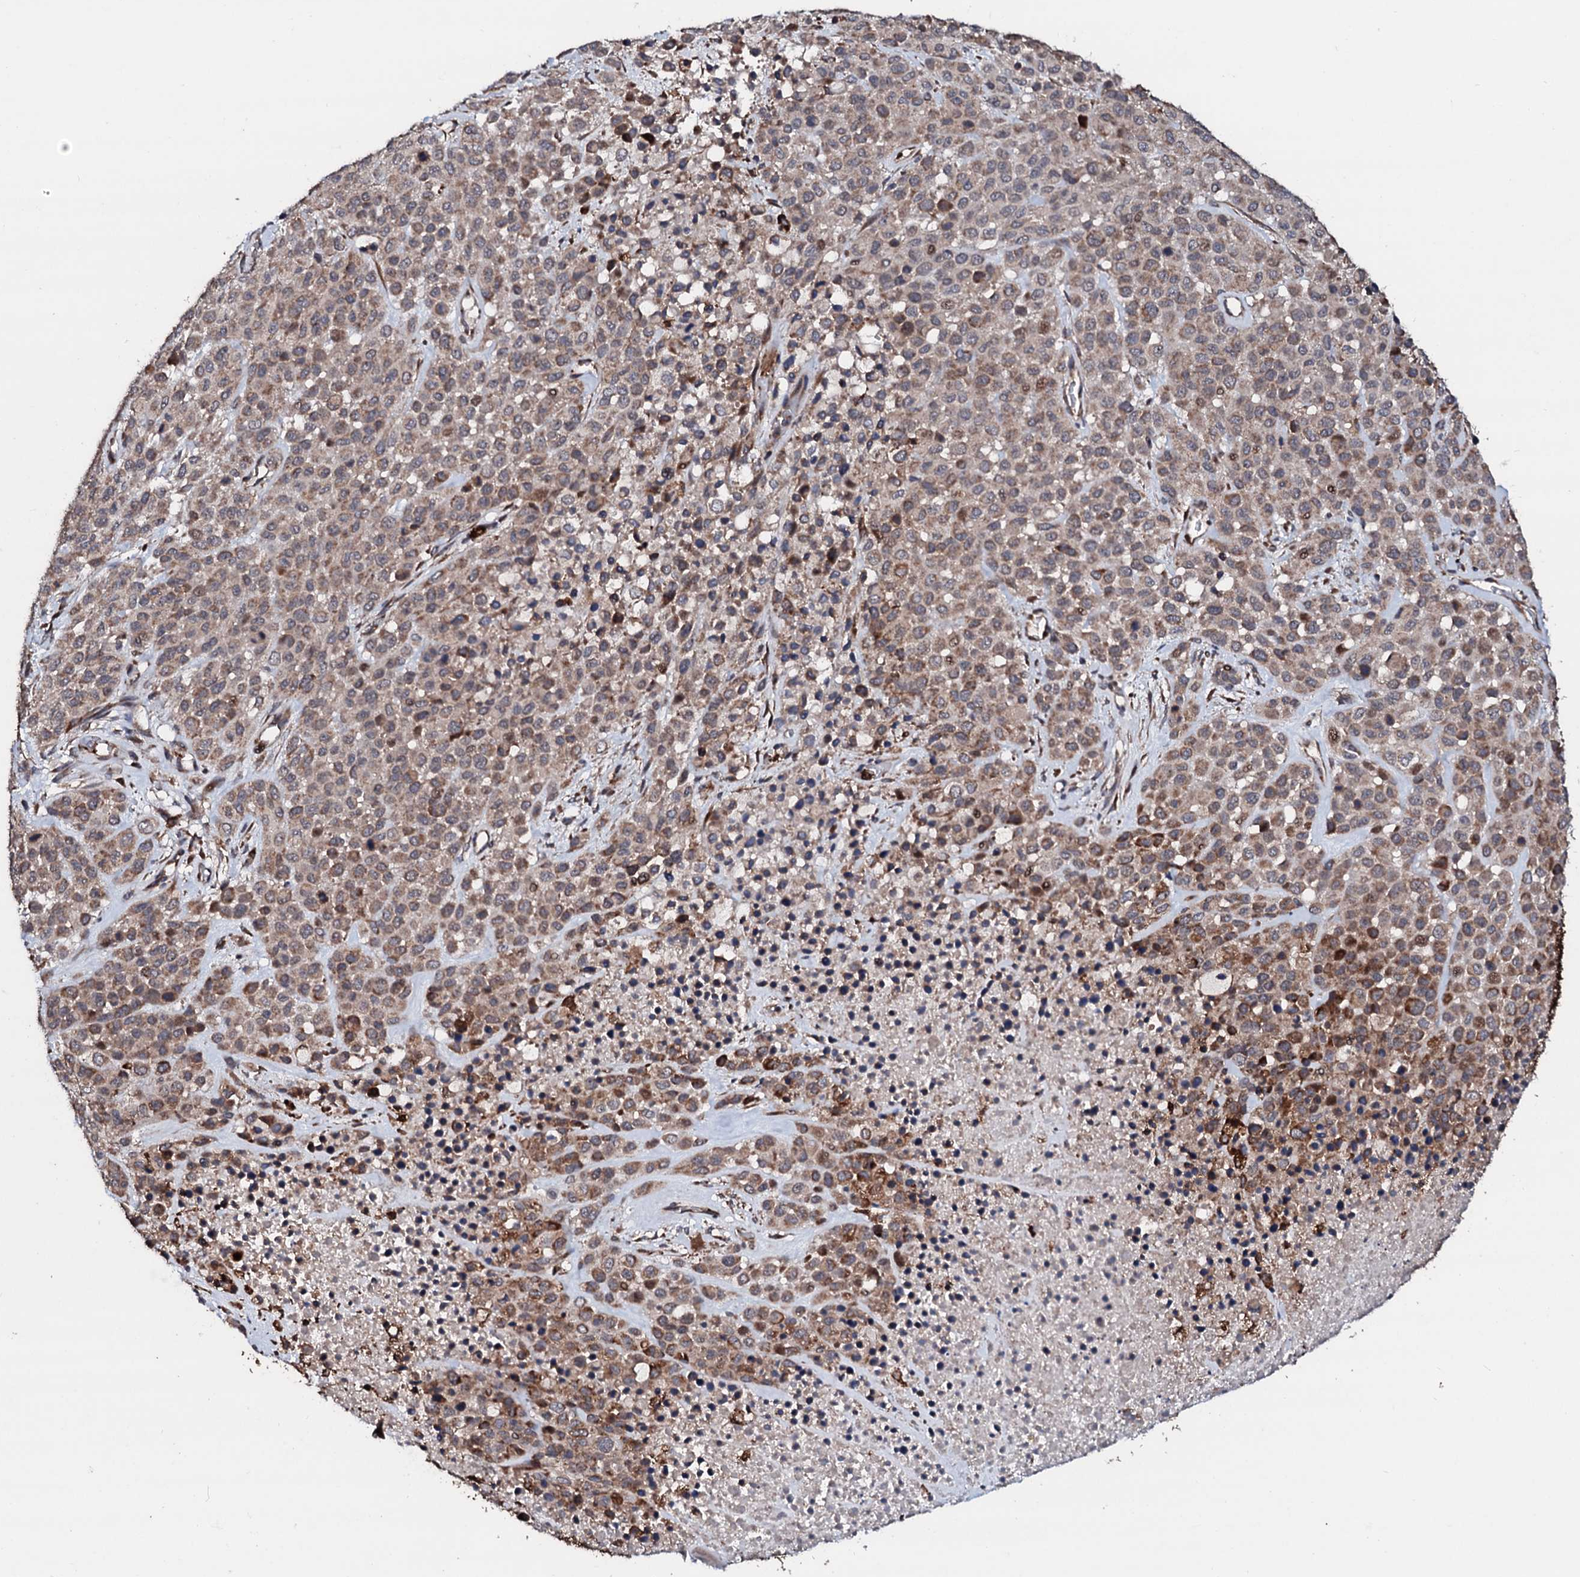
{"staining": {"intensity": "moderate", "quantity": ">75%", "location": "cytoplasmic/membranous"}, "tissue": "melanoma", "cell_type": "Tumor cells", "image_type": "cancer", "snomed": [{"axis": "morphology", "description": "Malignant melanoma, Metastatic site"}, {"axis": "topography", "description": "Skin"}], "caption": "Immunohistochemistry (IHC) micrograph of melanoma stained for a protein (brown), which displays medium levels of moderate cytoplasmic/membranous positivity in approximately >75% of tumor cells.", "gene": "SDHAF2", "patient": {"sex": "female", "age": 81}}